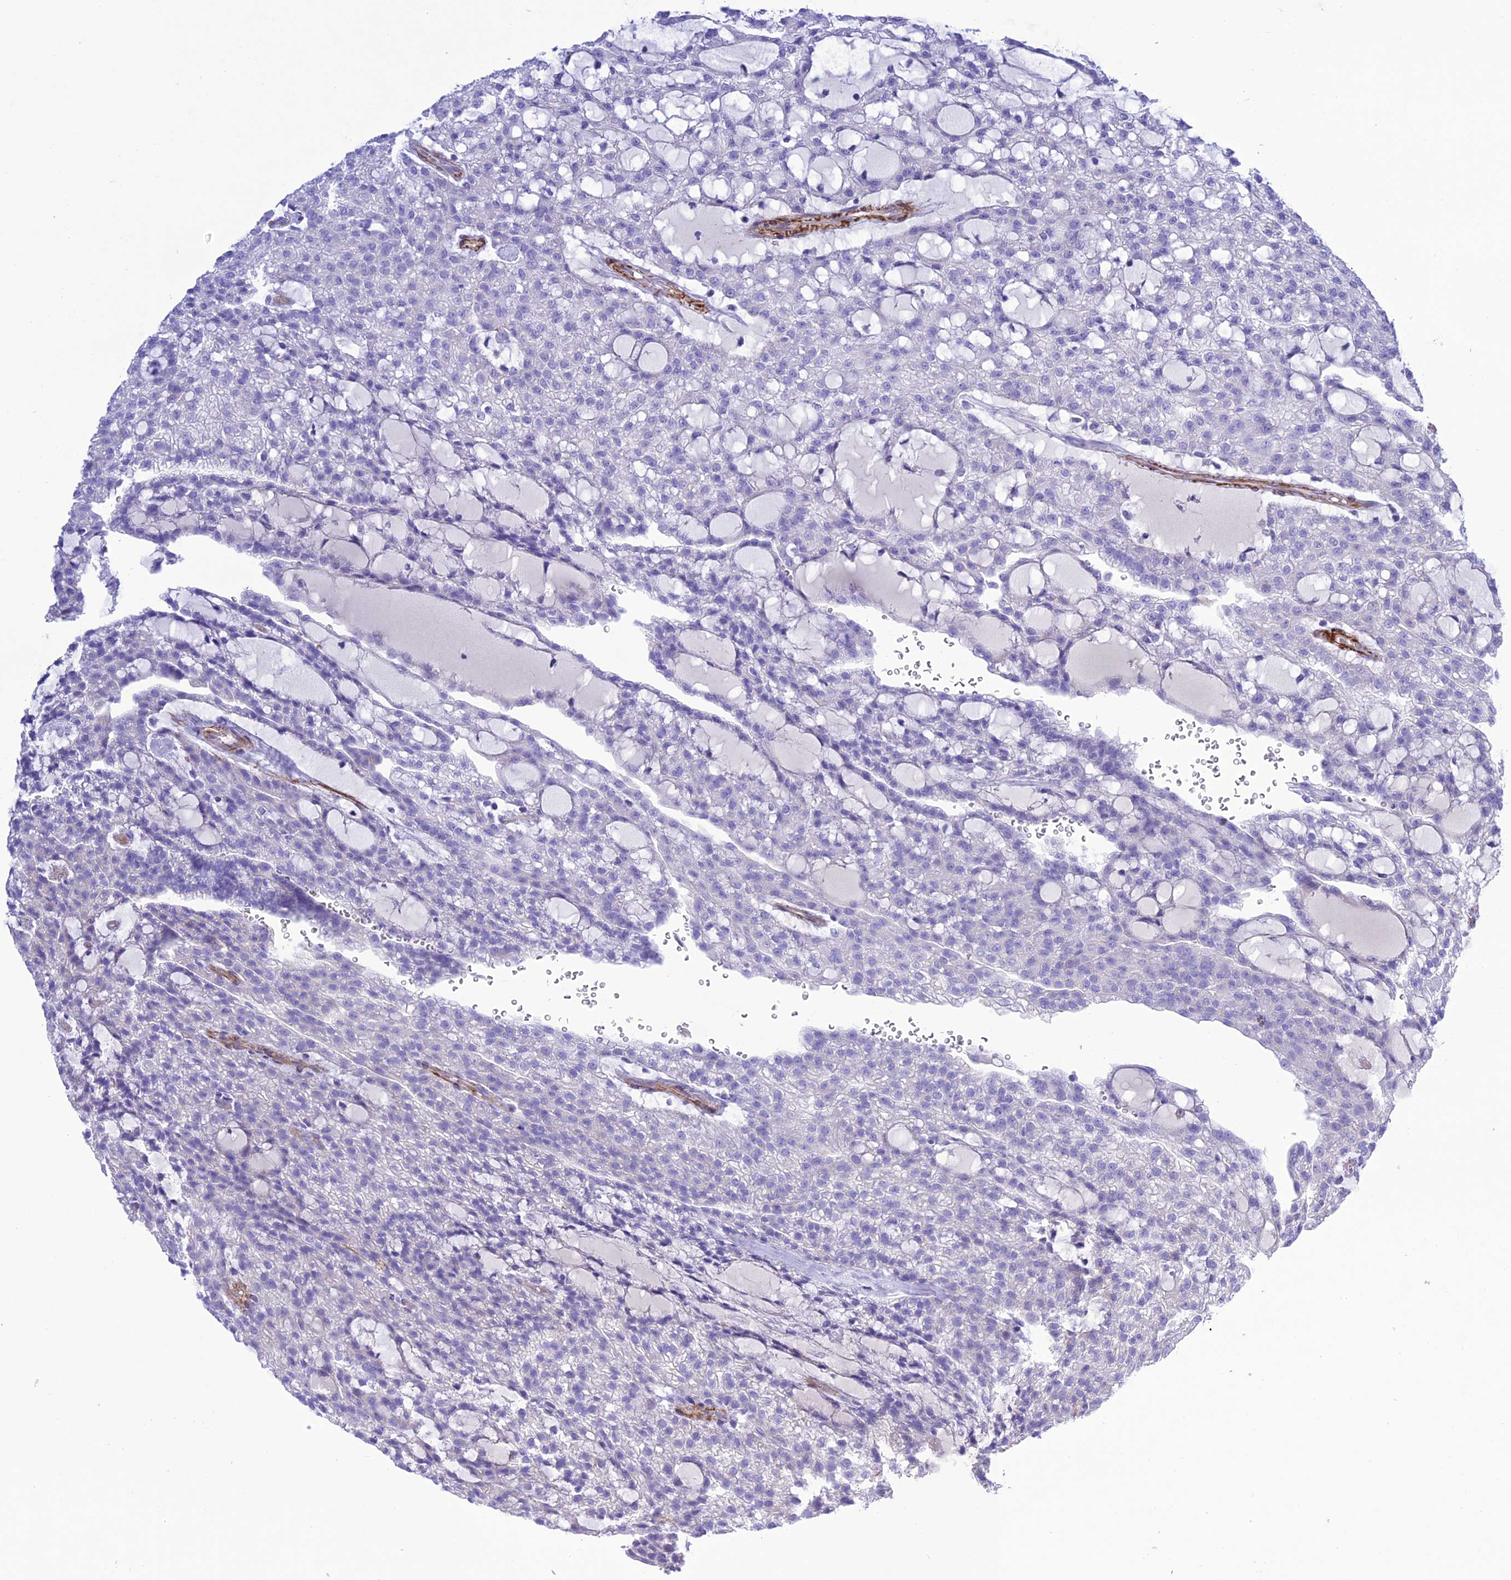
{"staining": {"intensity": "negative", "quantity": "none", "location": "none"}, "tissue": "renal cancer", "cell_type": "Tumor cells", "image_type": "cancer", "snomed": [{"axis": "morphology", "description": "Adenocarcinoma, NOS"}, {"axis": "topography", "description": "Kidney"}], "caption": "Tumor cells are negative for protein expression in human renal cancer.", "gene": "FRA10AC1", "patient": {"sex": "male", "age": 63}}